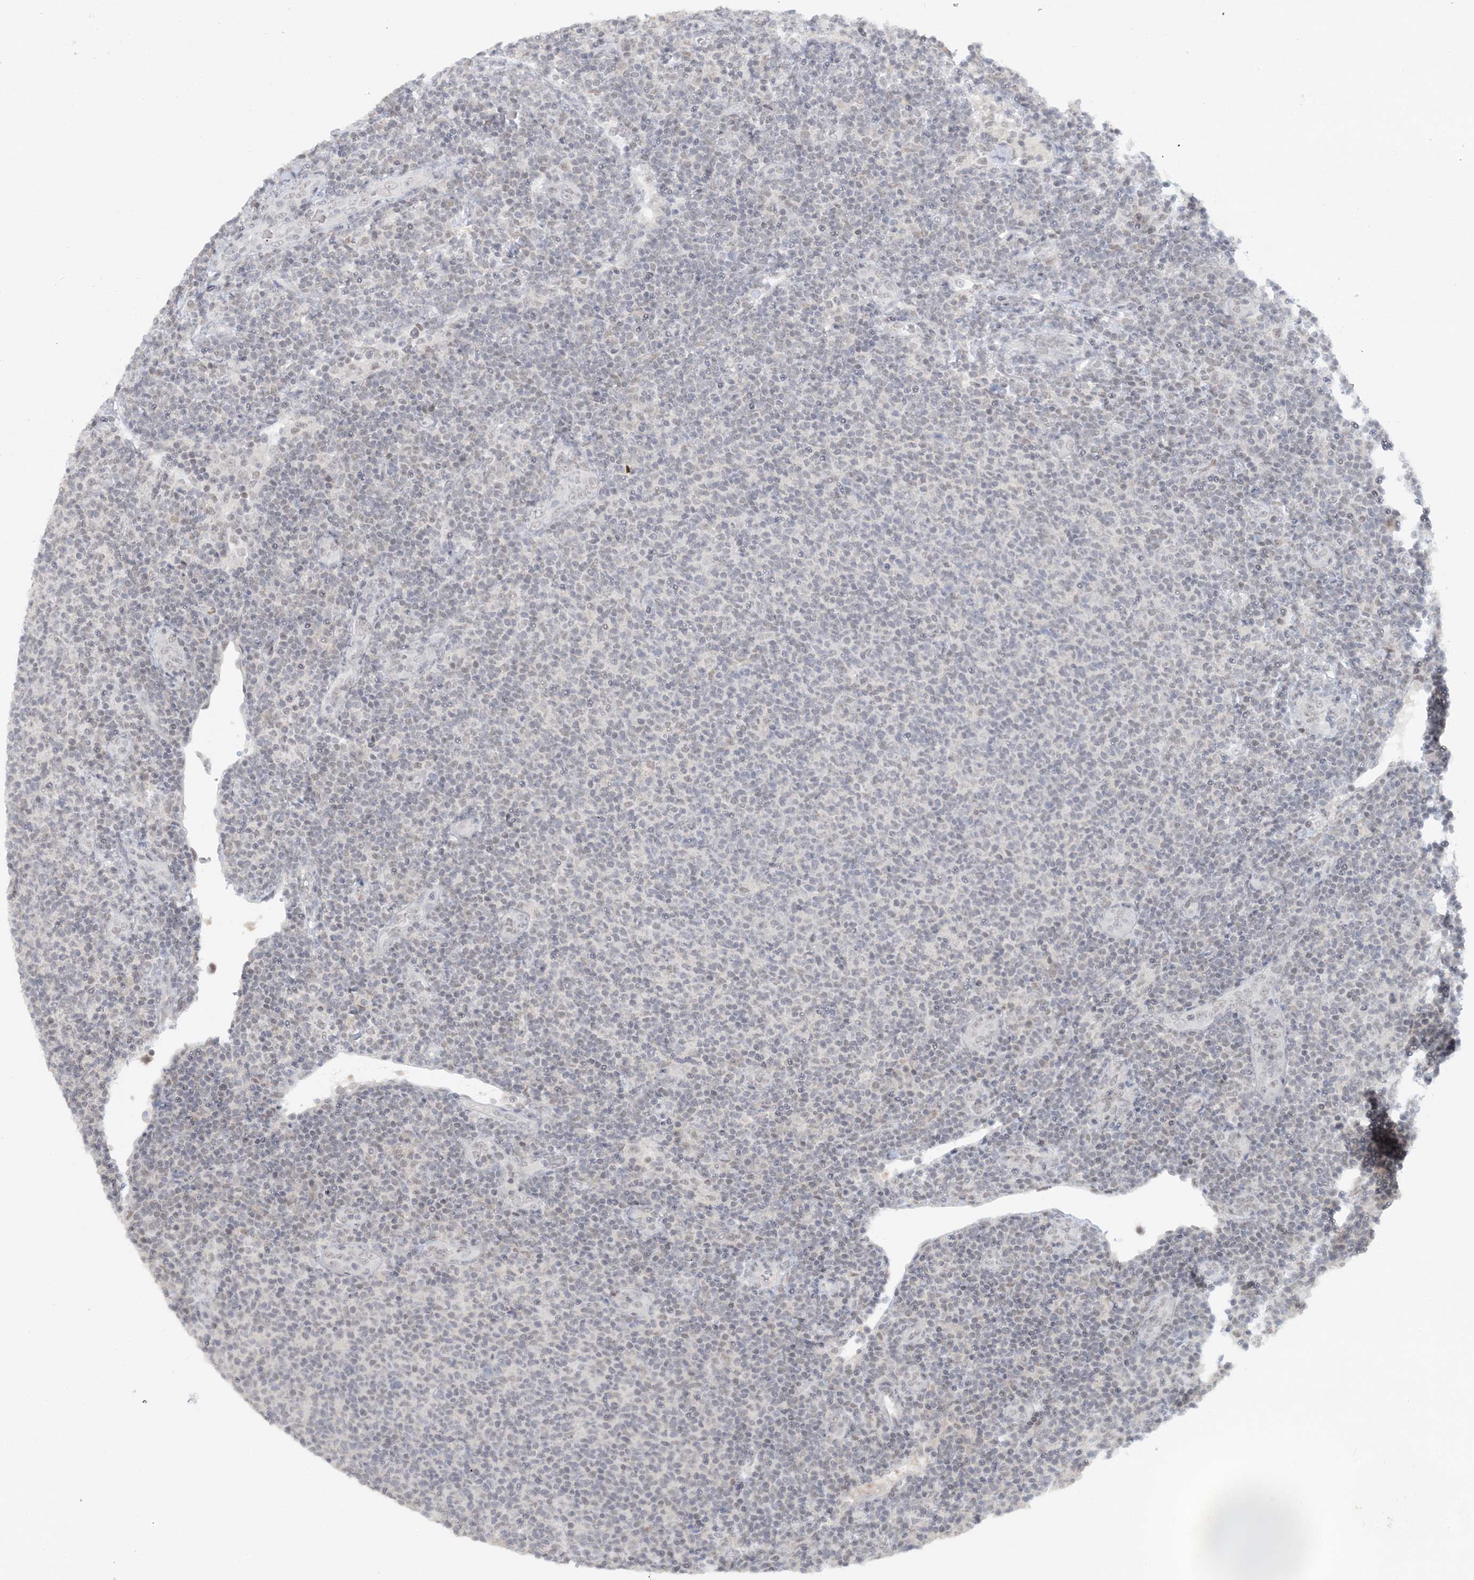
{"staining": {"intensity": "negative", "quantity": "none", "location": "none"}, "tissue": "lymphoma", "cell_type": "Tumor cells", "image_type": "cancer", "snomed": [{"axis": "morphology", "description": "Malignant lymphoma, non-Hodgkin's type, Low grade"}, {"axis": "topography", "description": "Lymph node"}], "caption": "The immunohistochemistry histopathology image has no significant expression in tumor cells of lymphoma tissue.", "gene": "KMT2D", "patient": {"sex": "male", "age": 66}}